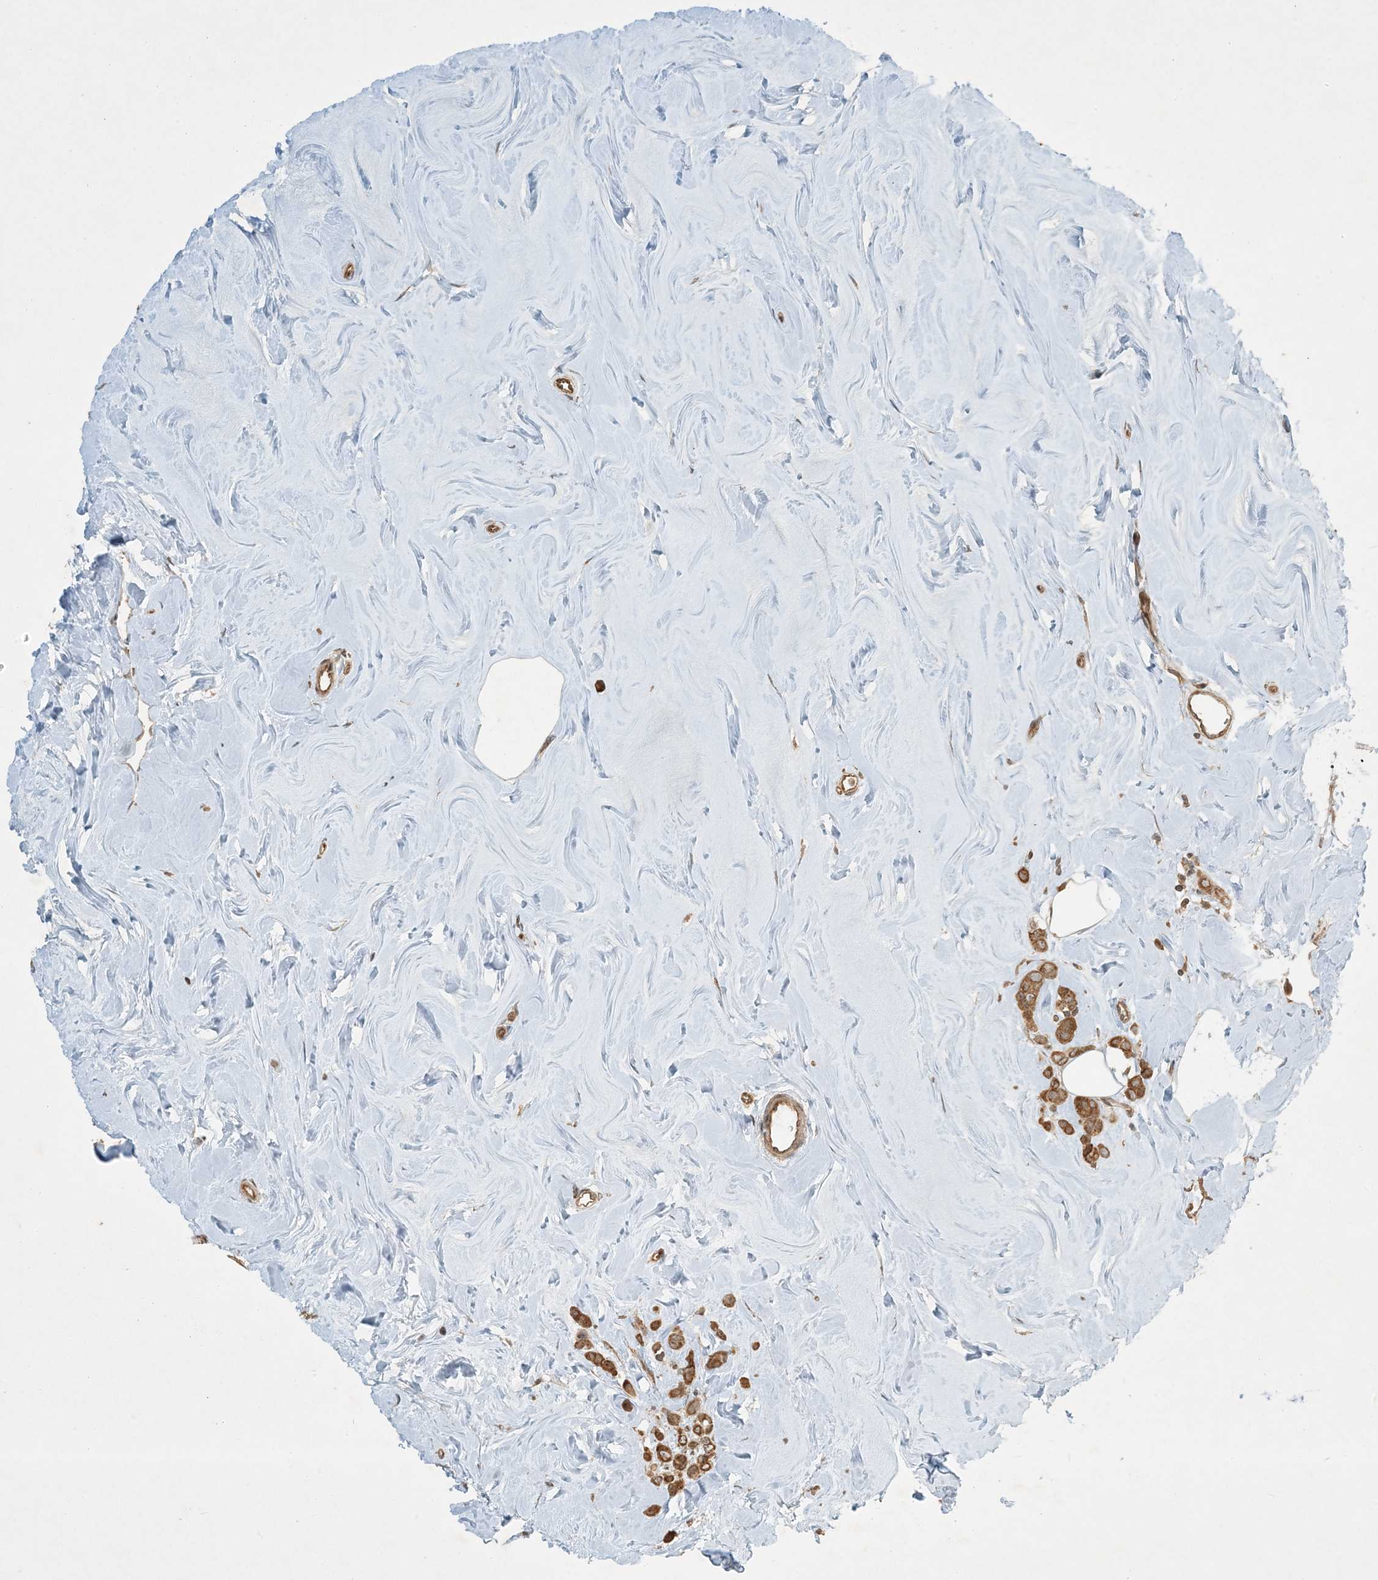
{"staining": {"intensity": "moderate", "quantity": ">75%", "location": "cytoplasmic/membranous"}, "tissue": "breast cancer", "cell_type": "Tumor cells", "image_type": "cancer", "snomed": [{"axis": "morphology", "description": "Lobular carcinoma"}, {"axis": "topography", "description": "Breast"}], "caption": "Immunohistochemistry photomicrograph of human lobular carcinoma (breast) stained for a protein (brown), which exhibits medium levels of moderate cytoplasmic/membranous expression in approximately >75% of tumor cells.", "gene": "COMMD8", "patient": {"sex": "female", "age": 47}}